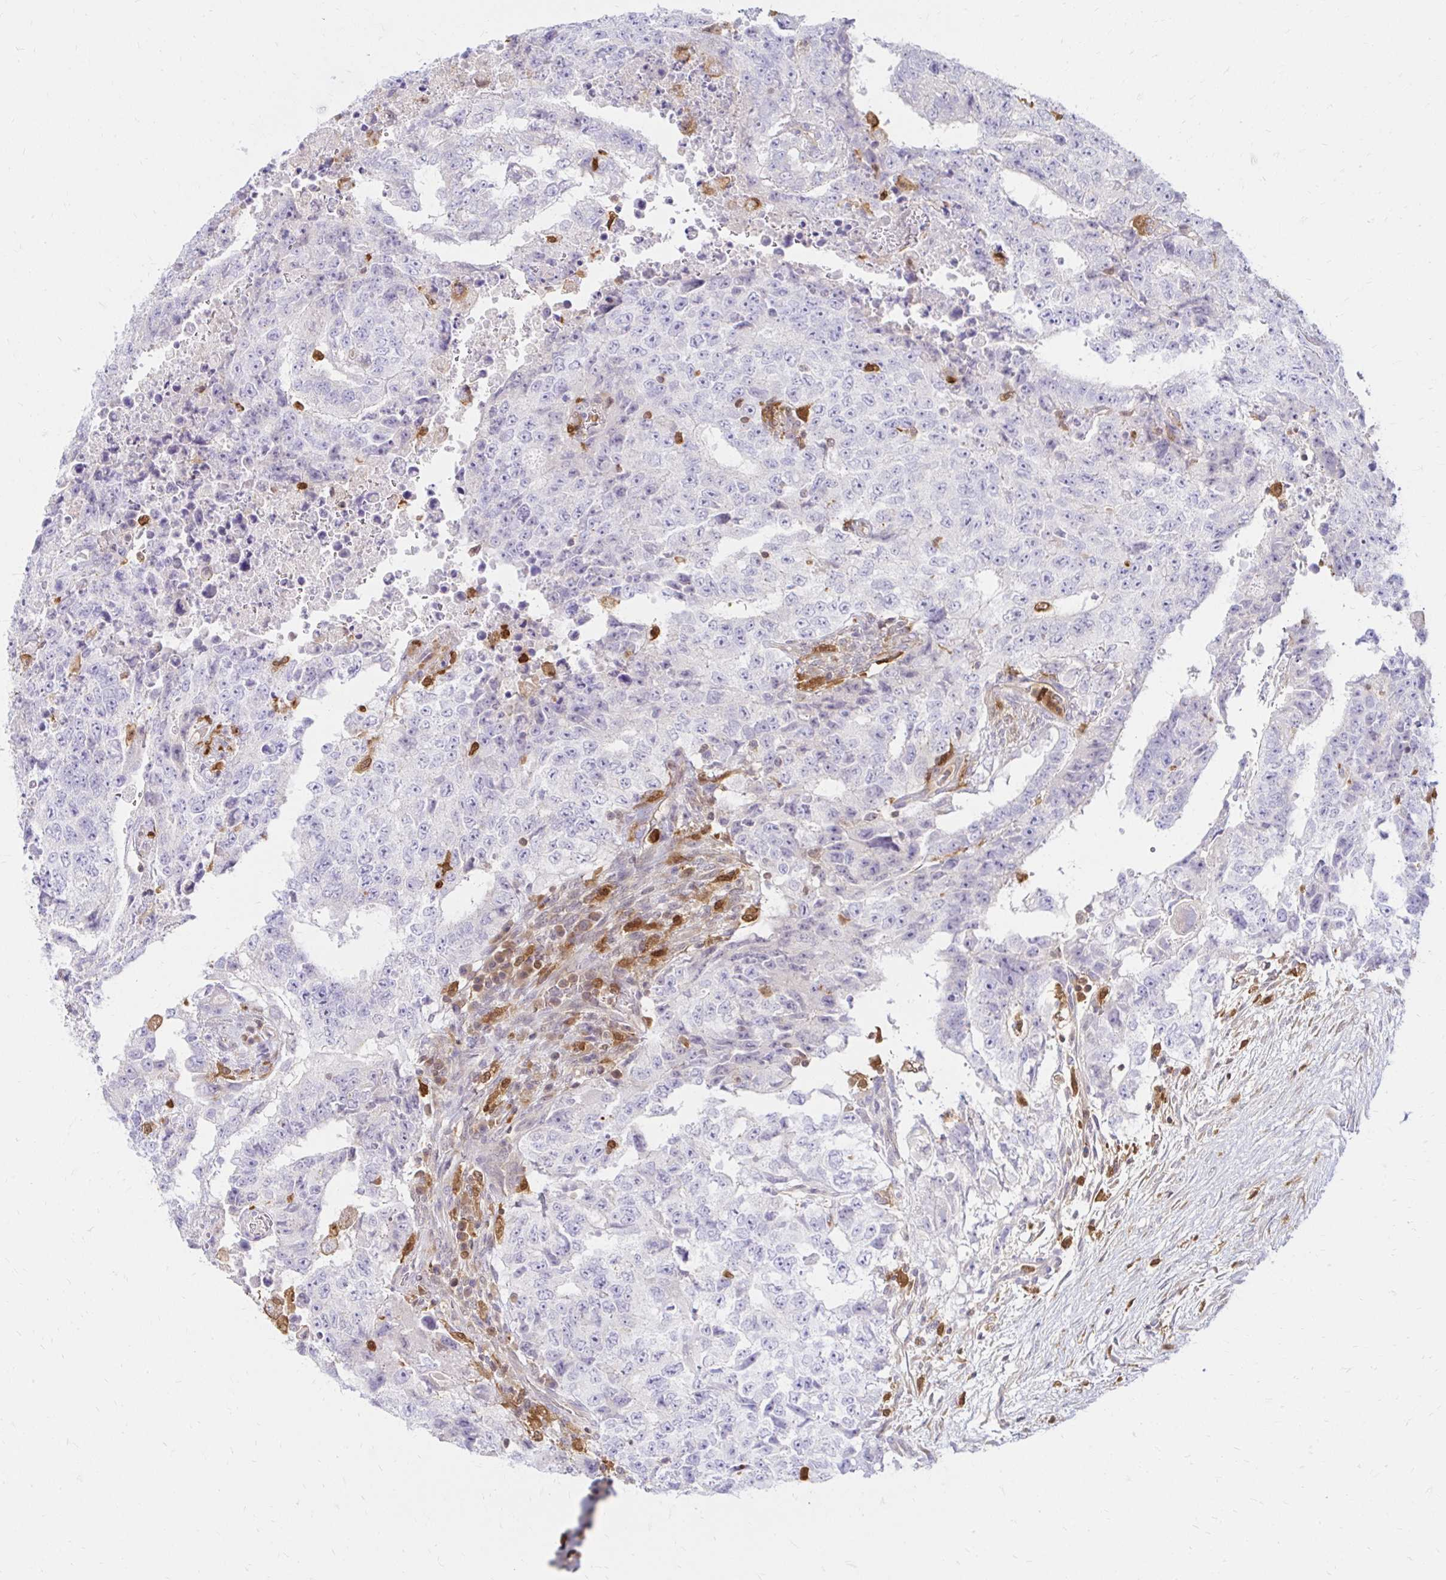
{"staining": {"intensity": "negative", "quantity": "none", "location": "none"}, "tissue": "testis cancer", "cell_type": "Tumor cells", "image_type": "cancer", "snomed": [{"axis": "morphology", "description": "Carcinoma, Embryonal, NOS"}, {"axis": "topography", "description": "Testis"}], "caption": "Immunohistochemistry (IHC) of human testis cancer (embryonal carcinoma) exhibits no positivity in tumor cells.", "gene": "PYCARD", "patient": {"sex": "male", "age": 24}}